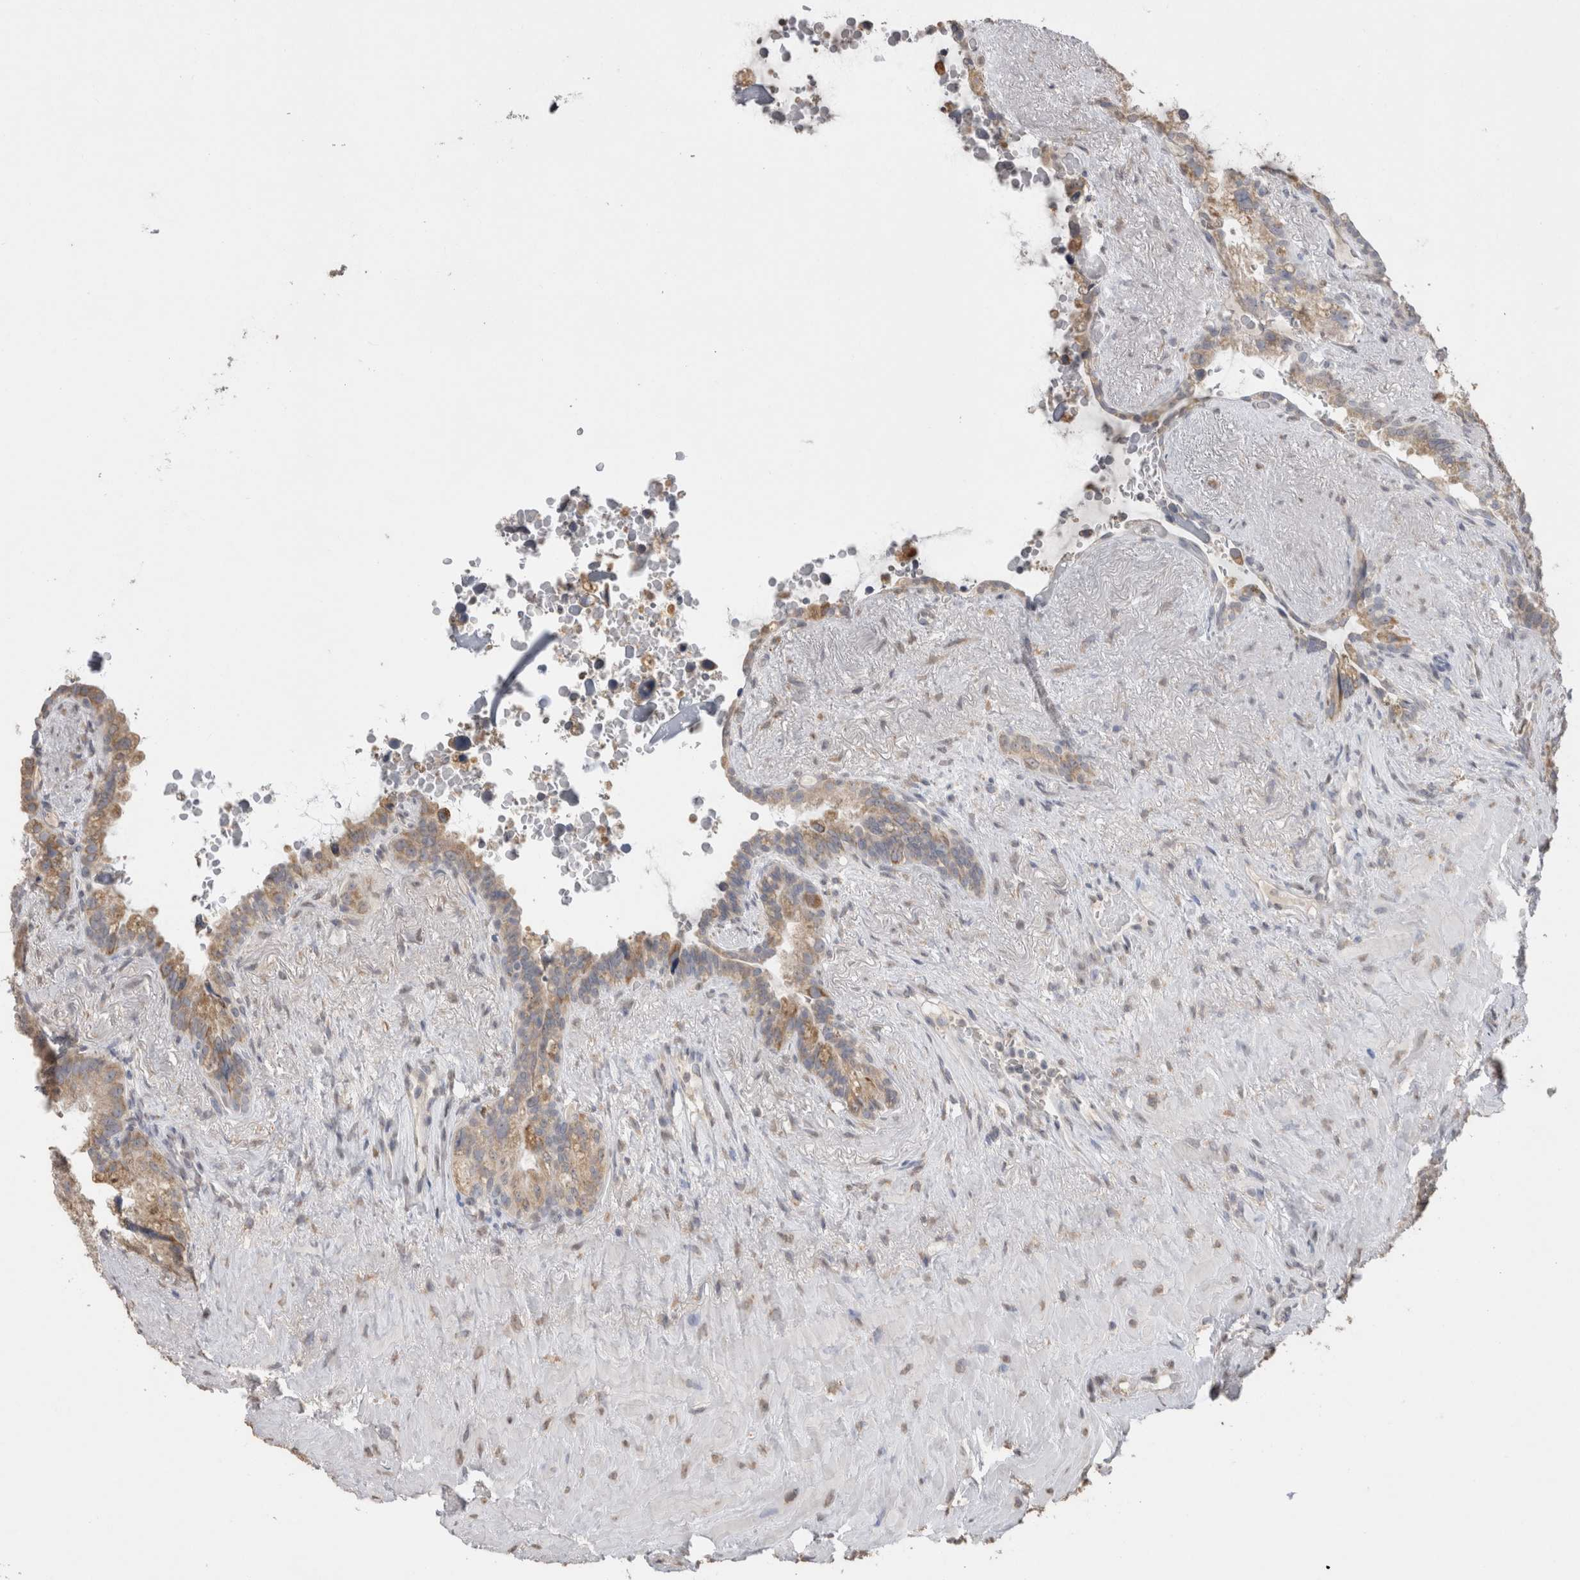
{"staining": {"intensity": "weak", "quantity": "25%-75%", "location": "cytoplasmic/membranous"}, "tissue": "seminal vesicle", "cell_type": "Glandular cells", "image_type": "normal", "snomed": [{"axis": "morphology", "description": "Normal tissue, NOS"}, {"axis": "topography", "description": "Seminal veicle"}], "caption": "Protein expression analysis of normal human seminal vesicle reveals weak cytoplasmic/membranous positivity in approximately 25%-75% of glandular cells. (IHC, brightfield microscopy, high magnification).", "gene": "NOMO1", "patient": {"sex": "male", "age": 80}}